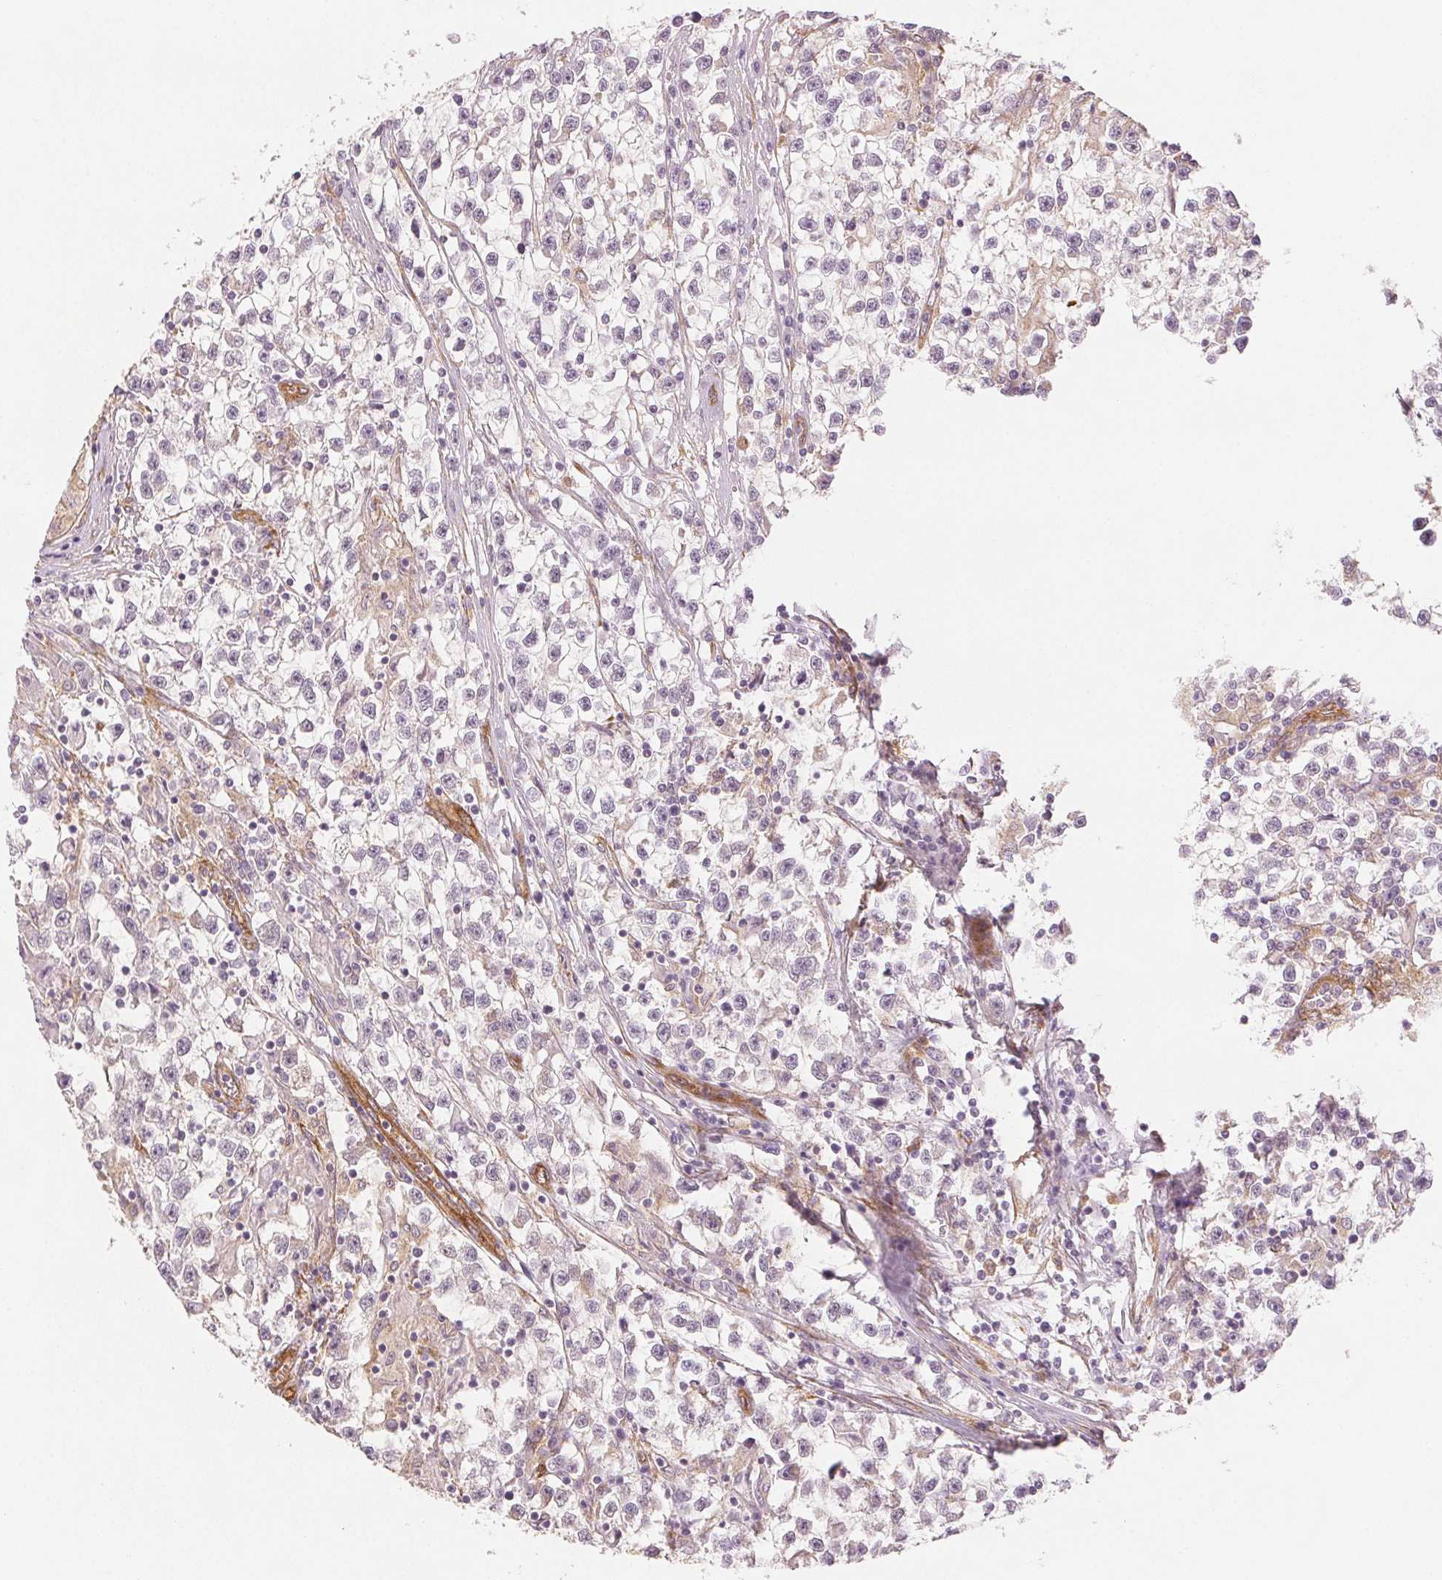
{"staining": {"intensity": "negative", "quantity": "none", "location": "none"}, "tissue": "testis cancer", "cell_type": "Tumor cells", "image_type": "cancer", "snomed": [{"axis": "morphology", "description": "Seminoma, NOS"}, {"axis": "topography", "description": "Testis"}], "caption": "DAB immunohistochemical staining of human testis seminoma reveals no significant positivity in tumor cells.", "gene": "DIAPH2", "patient": {"sex": "male", "age": 31}}